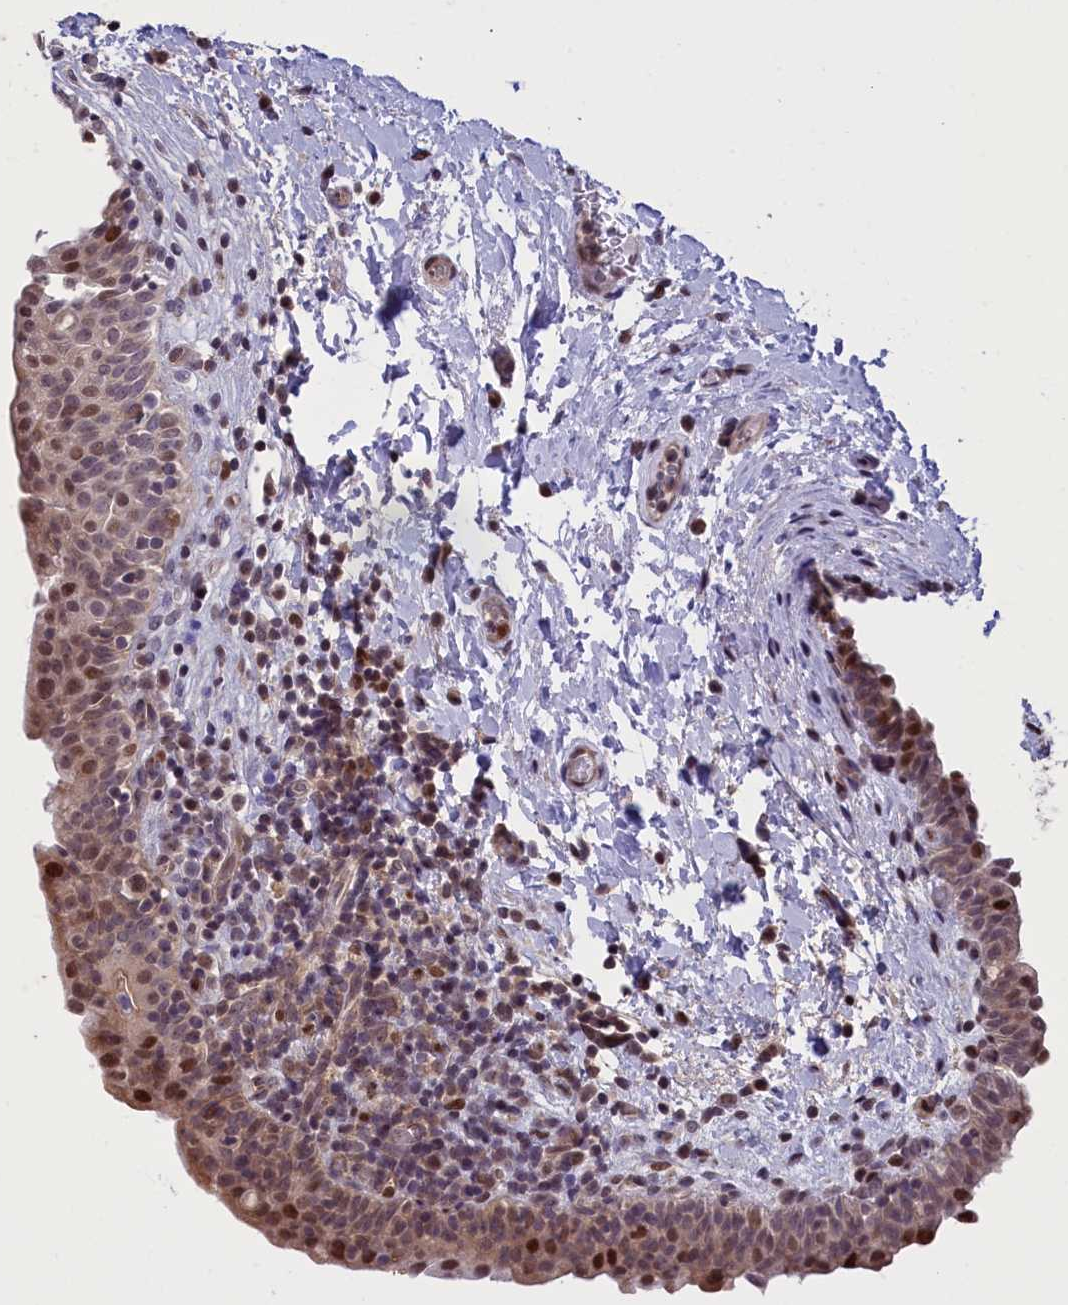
{"staining": {"intensity": "moderate", "quantity": "25%-75%", "location": "nuclear"}, "tissue": "urinary bladder", "cell_type": "Urothelial cells", "image_type": "normal", "snomed": [{"axis": "morphology", "description": "Normal tissue, NOS"}, {"axis": "topography", "description": "Urinary bladder"}], "caption": "DAB (3,3'-diaminobenzidine) immunohistochemical staining of unremarkable human urinary bladder demonstrates moderate nuclear protein positivity in approximately 25%-75% of urothelial cells.", "gene": "RELB", "patient": {"sex": "male", "age": 83}}